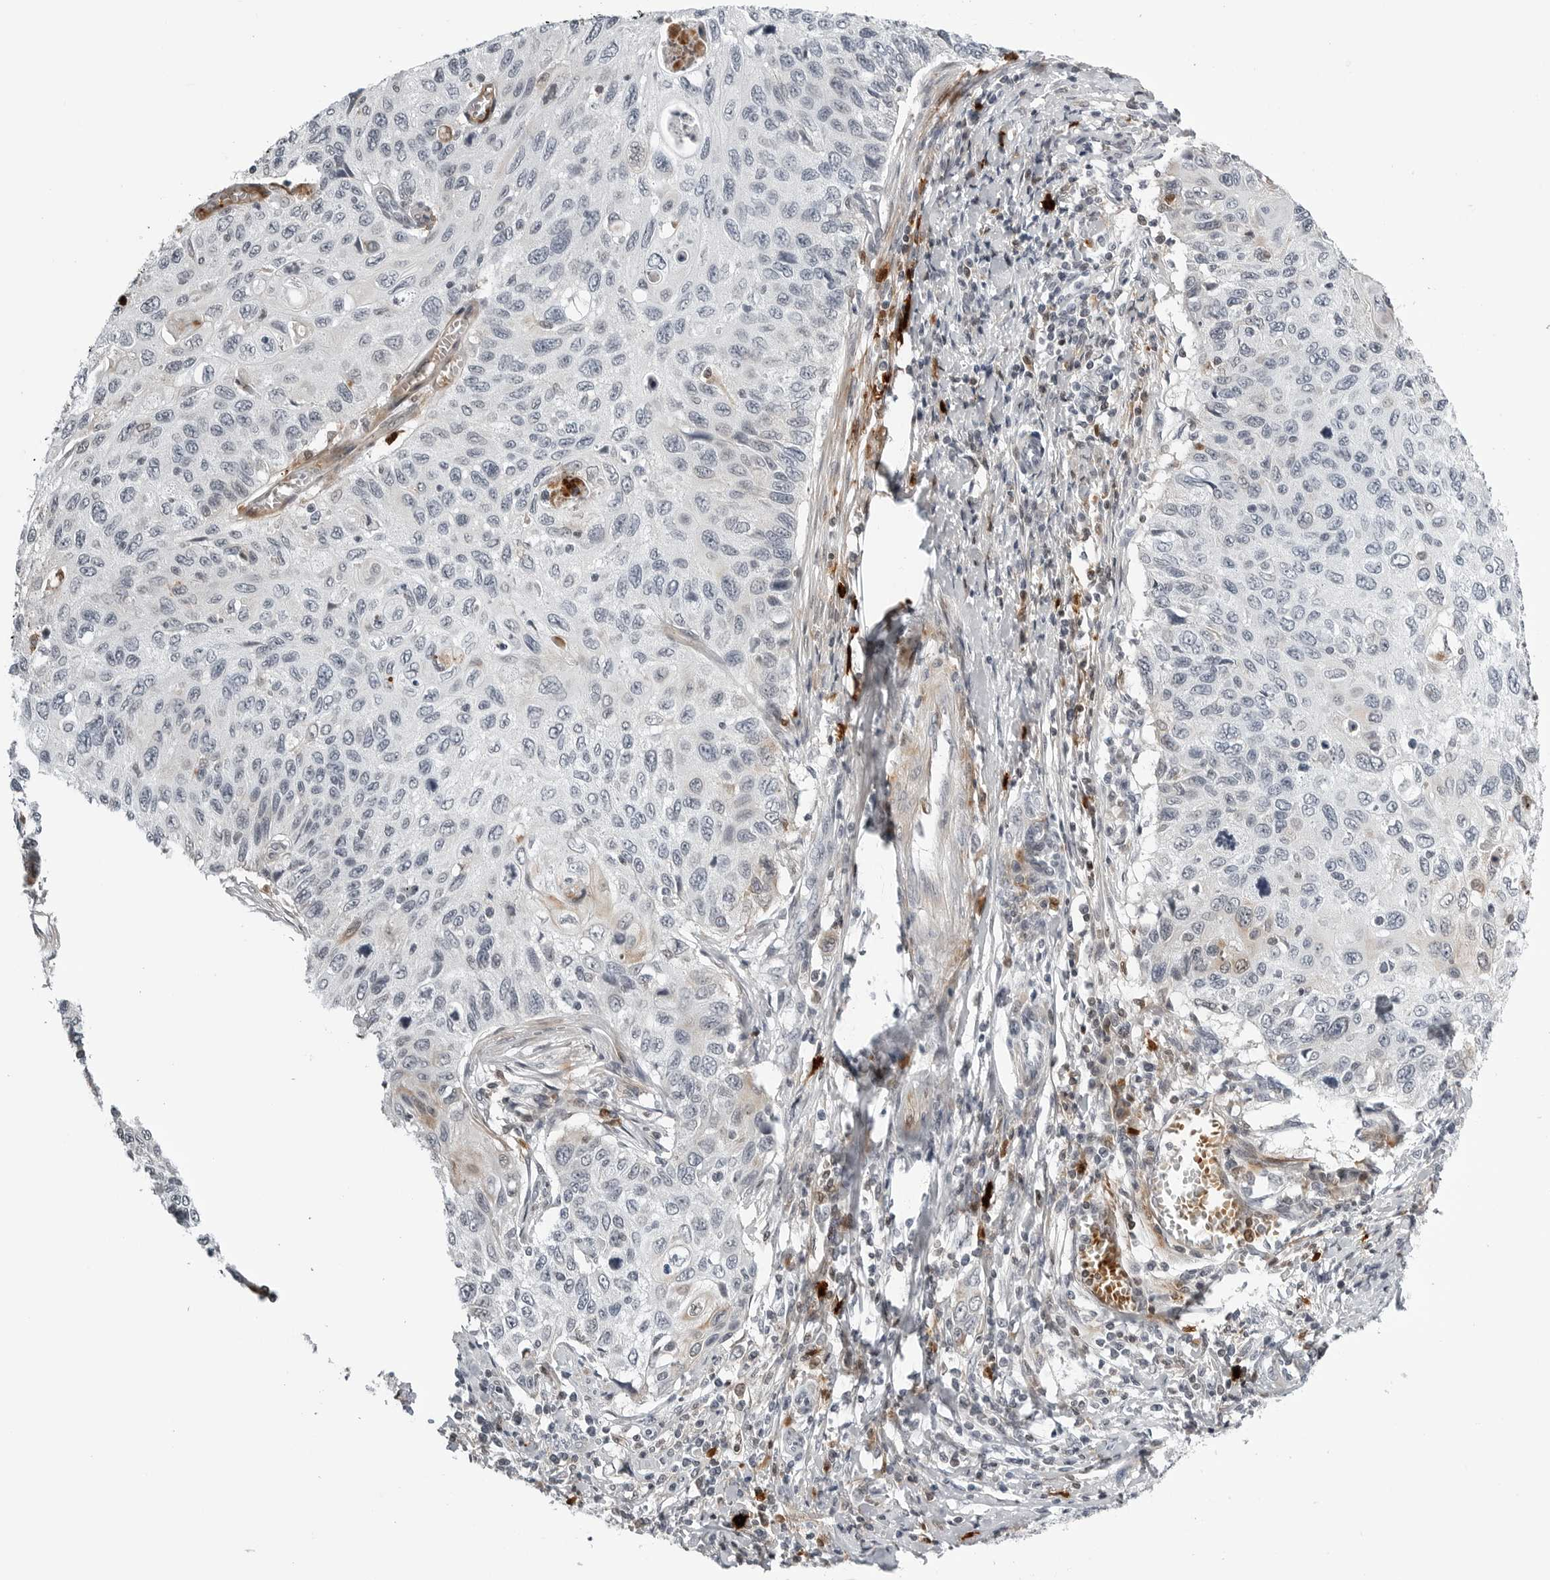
{"staining": {"intensity": "negative", "quantity": "none", "location": "none"}, "tissue": "cervical cancer", "cell_type": "Tumor cells", "image_type": "cancer", "snomed": [{"axis": "morphology", "description": "Squamous cell carcinoma, NOS"}, {"axis": "topography", "description": "Cervix"}], "caption": "Tumor cells are negative for protein expression in human squamous cell carcinoma (cervical).", "gene": "CXCR5", "patient": {"sex": "female", "age": 70}}